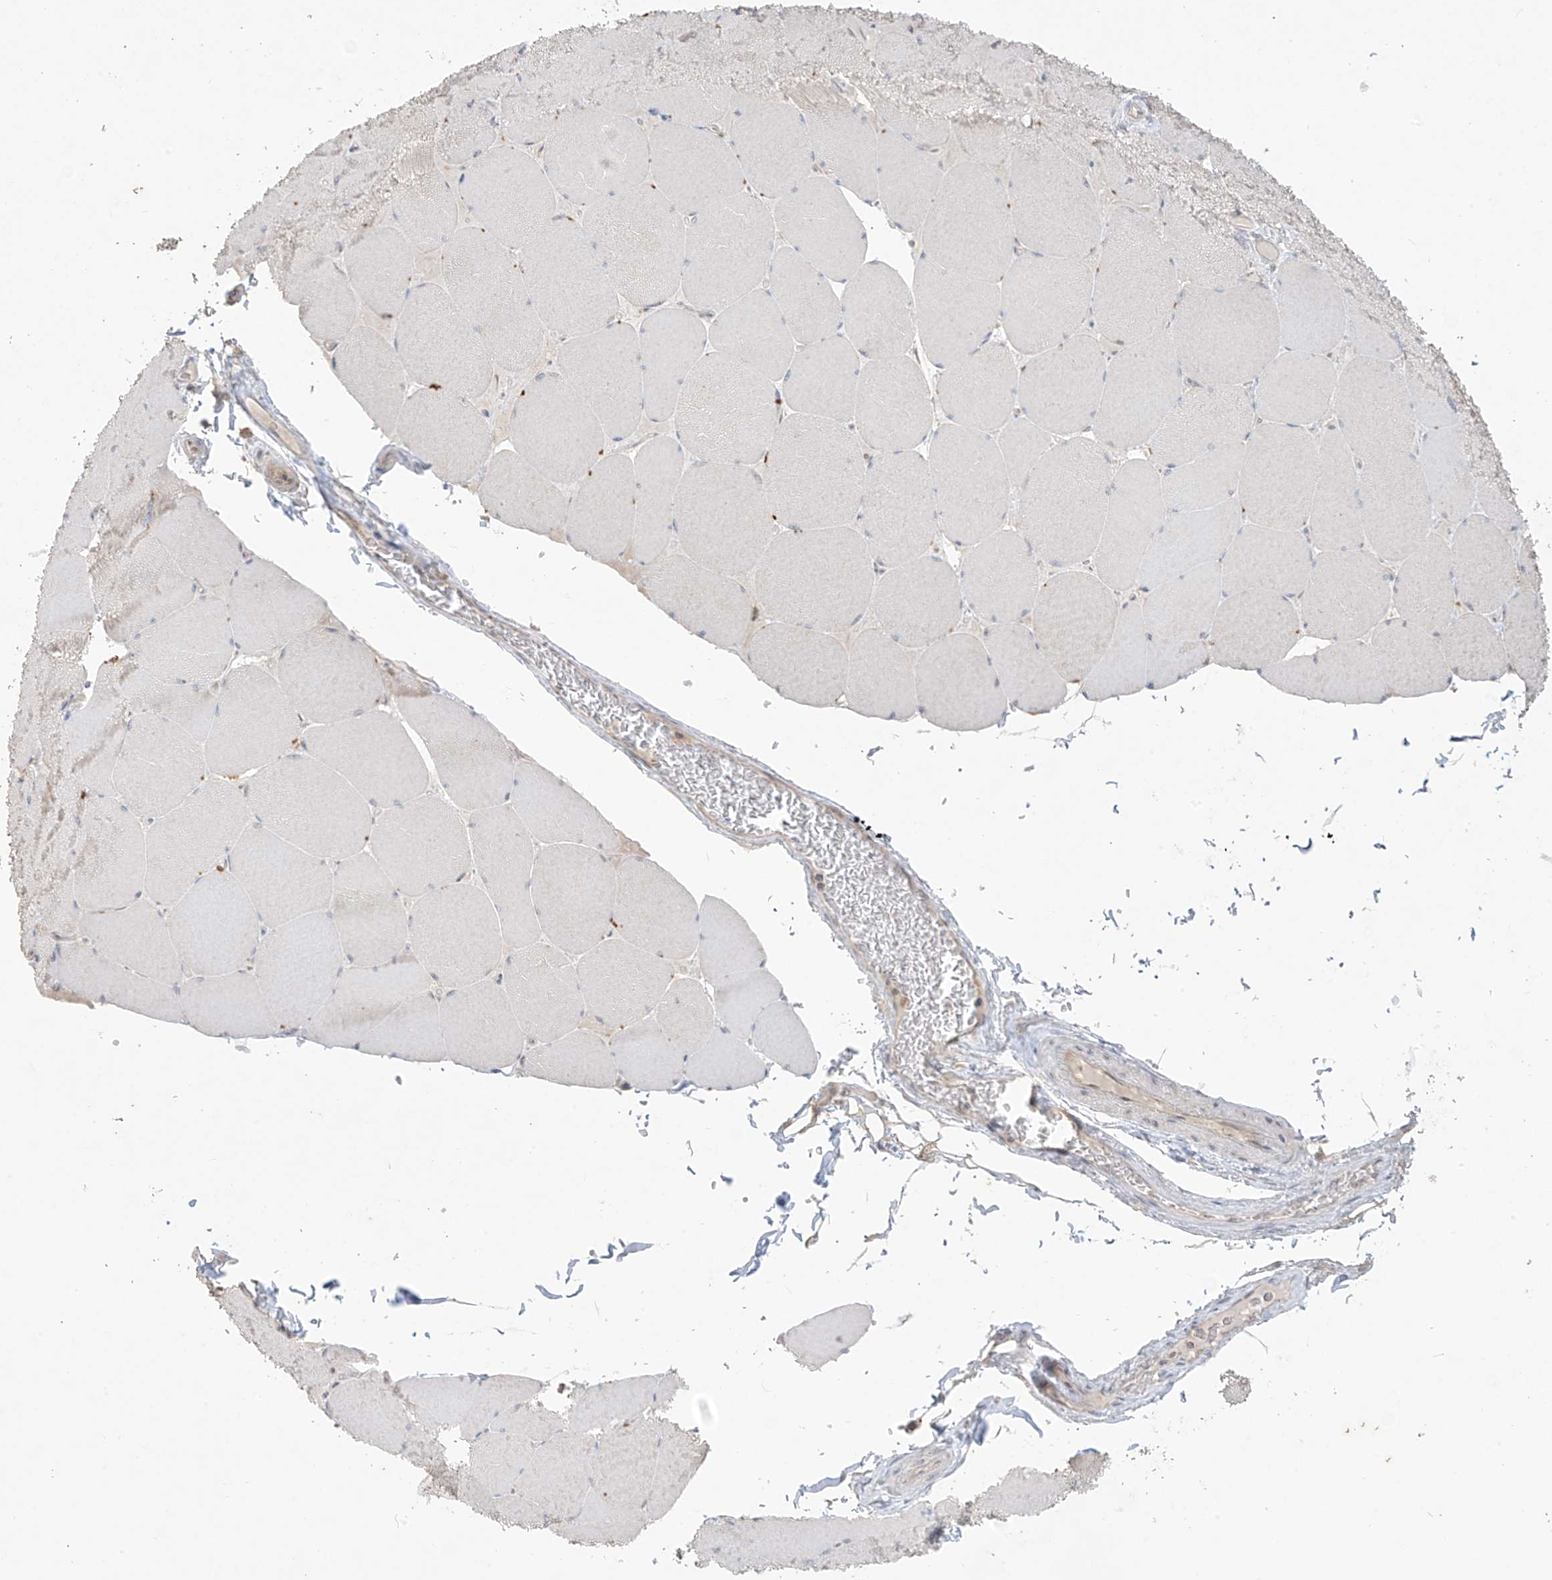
{"staining": {"intensity": "negative", "quantity": "none", "location": "none"}, "tissue": "skeletal muscle", "cell_type": "Myocytes", "image_type": "normal", "snomed": [{"axis": "morphology", "description": "Normal tissue, NOS"}, {"axis": "topography", "description": "Skeletal muscle"}, {"axis": "topography", "description": "Head-Neck"}], "caption": "High power microscopy histopathology image of an IHC photomicrograph of unremarkable skeletal muscle, revealing no significant staining in myocytes. Brightfield microscopy of immunohistochemistry (IHC) stained with DAB (3,3'-diaminobenzidine) (brown) and hematoxylin (blue), captured at high magnification.", "gene": "ANGEL2", "patient": {"sex": "male", "age": 66}}